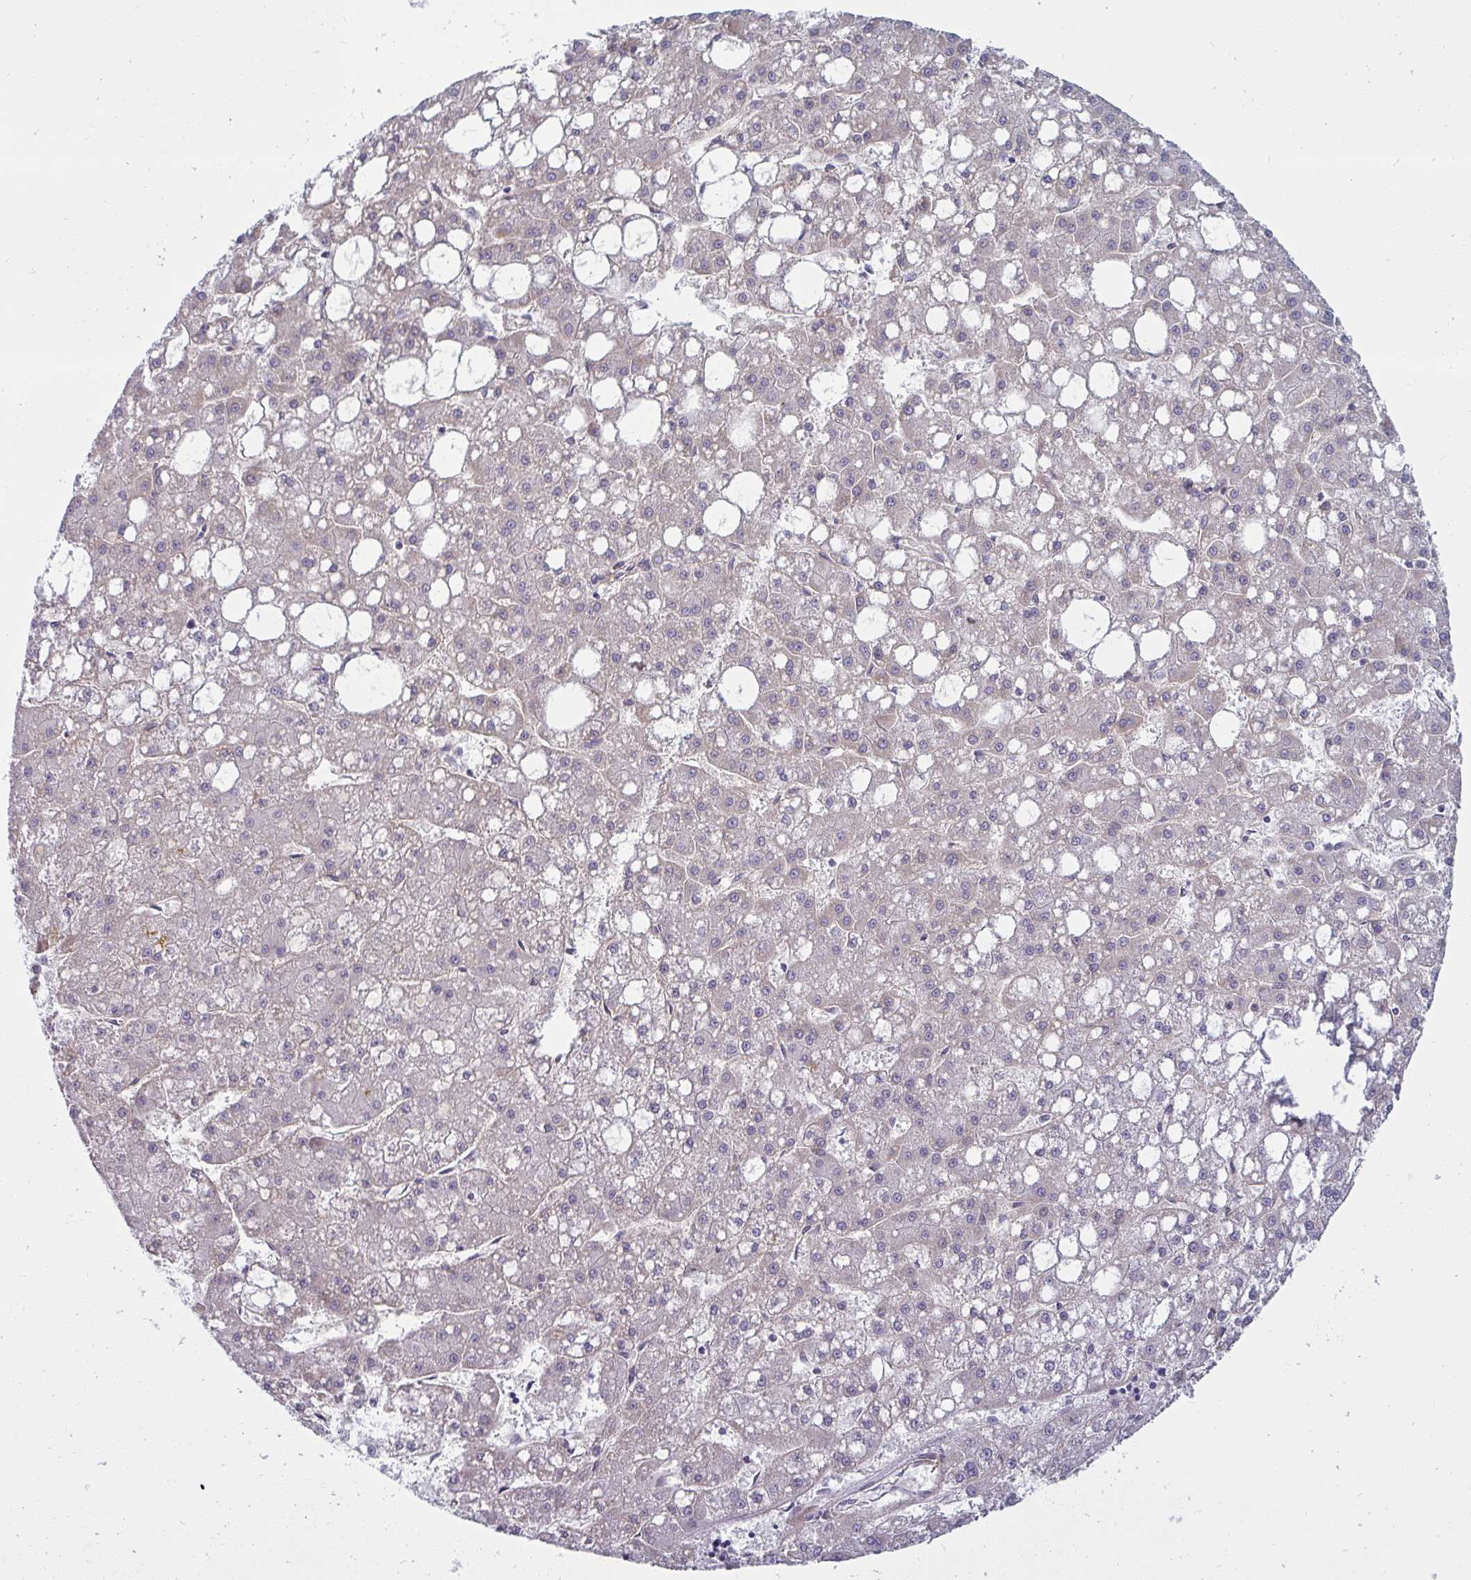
{"staining": {"intensity": "negative", "quantity": "none", "location": "none"}, "tissue": "liver cancer", "cell_type": "Tumor cells", "image_type": "cancer", "snomed": [{"axis": "morphology", "description": "Carcinoma, Hepatocellular, NOS"}, {"axis": "topography", "description": "Liver"}], "caption": "Immunohistochemistry (IHC) of liver hepatocellular carcinoma shows no staining in tumor cells. (Immunohistochemistry (IHC), brightfield microscopy, high magnification).", "gene": "IFIT3", "patient": {"sex": "male", "age": 67}}